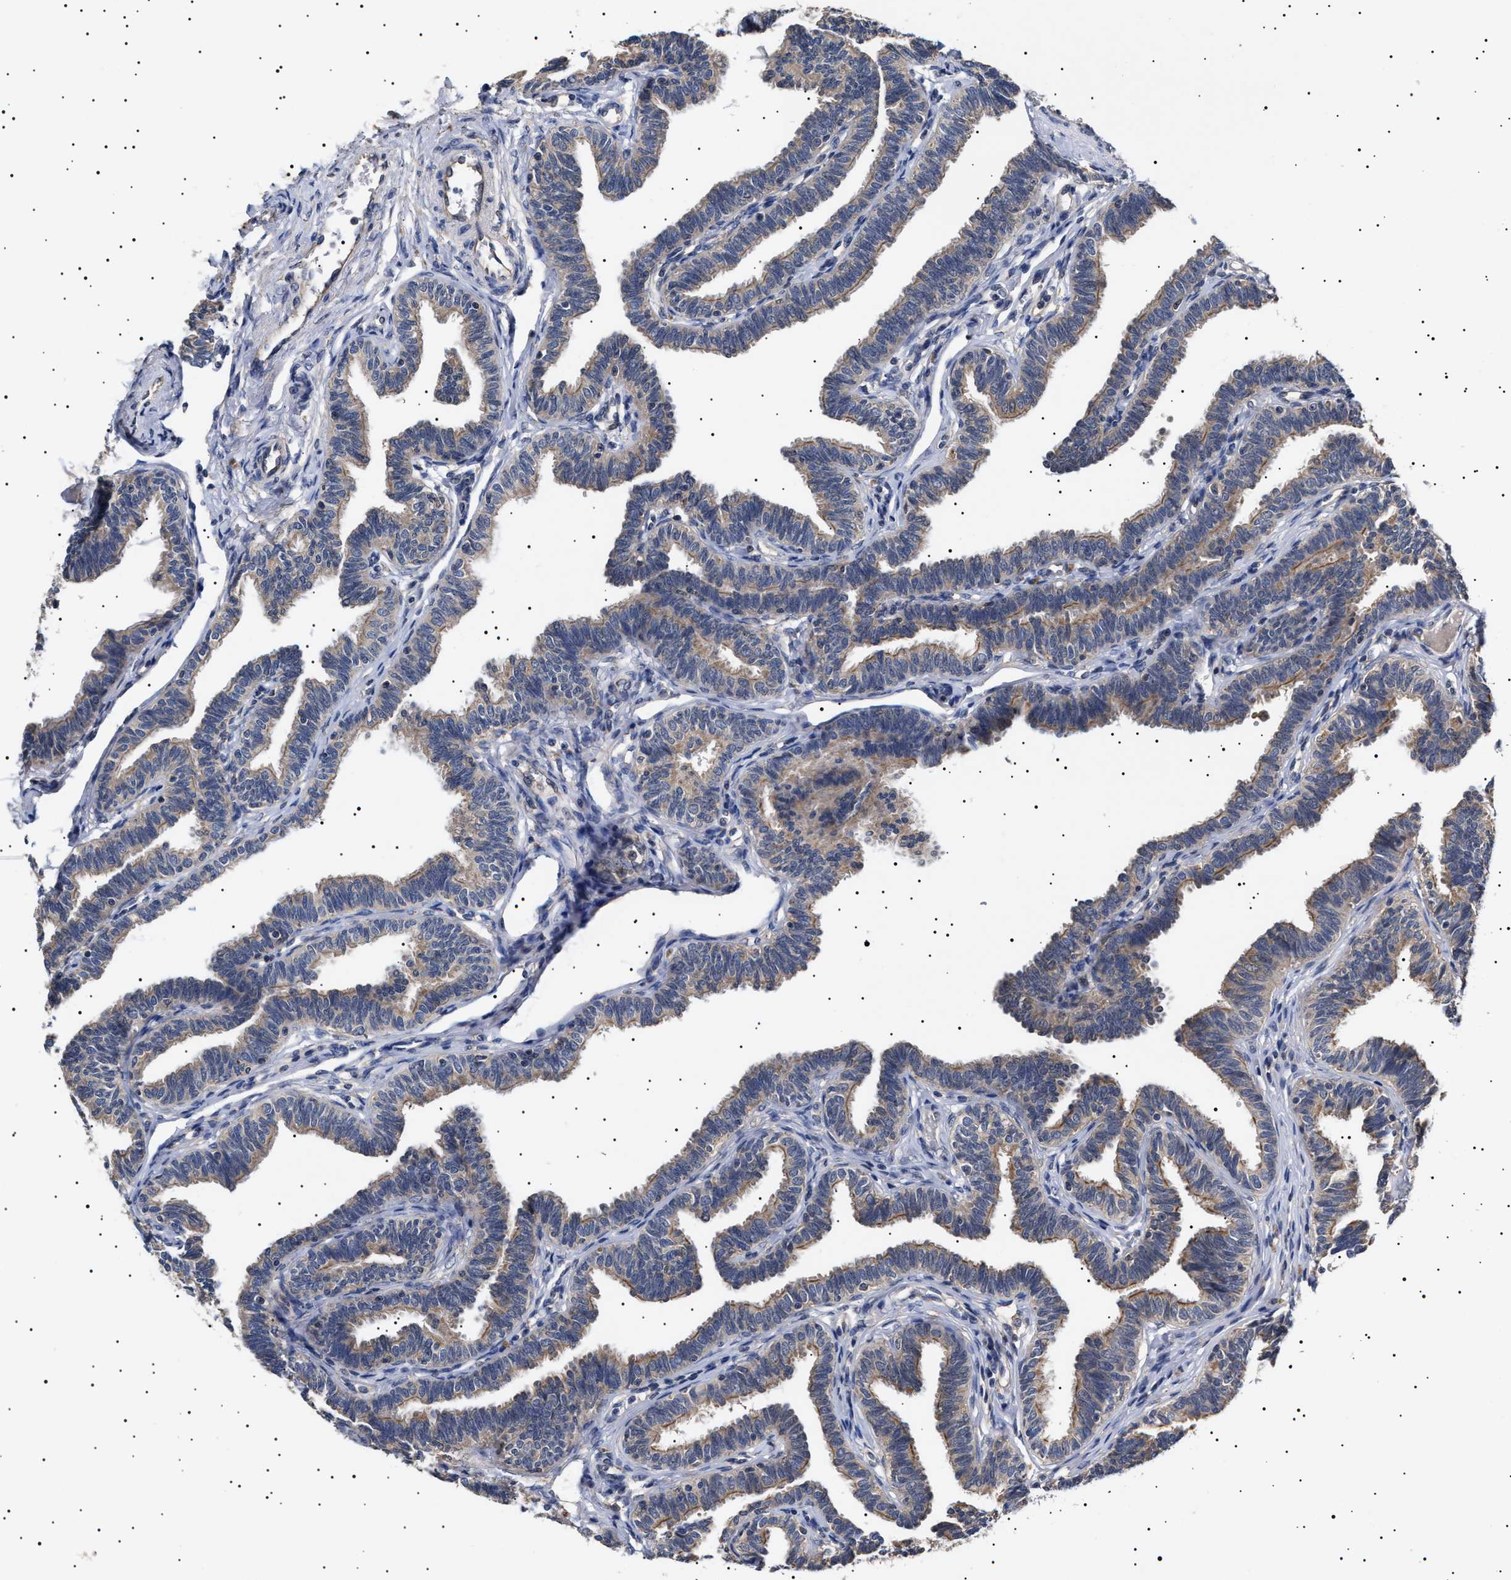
{"staining": {"intensity": "weak", "quantity": "25%-75%", "location": "cytoplasmic/membranous"}, "tissue": "fallopian tube", "cell_type": "Glandular cells", "image_type": "normal", "snomed": [{"axis": "morphology", "description": "Normal tissue, NOS"}, {"axis": "topography", "description": "Fallopian tube"}, {"axis": "topography", "description": "Ovary"}], "caption": "Immunohistochemical staining of normal human fallopian tube displays 25%-75% levels of weak cytoplasmic/membranous protein positivity in approximately 25%-75% of glandular cells.", "gene": "KRBA1", "patient": {"sex": "female", "age": 23}}